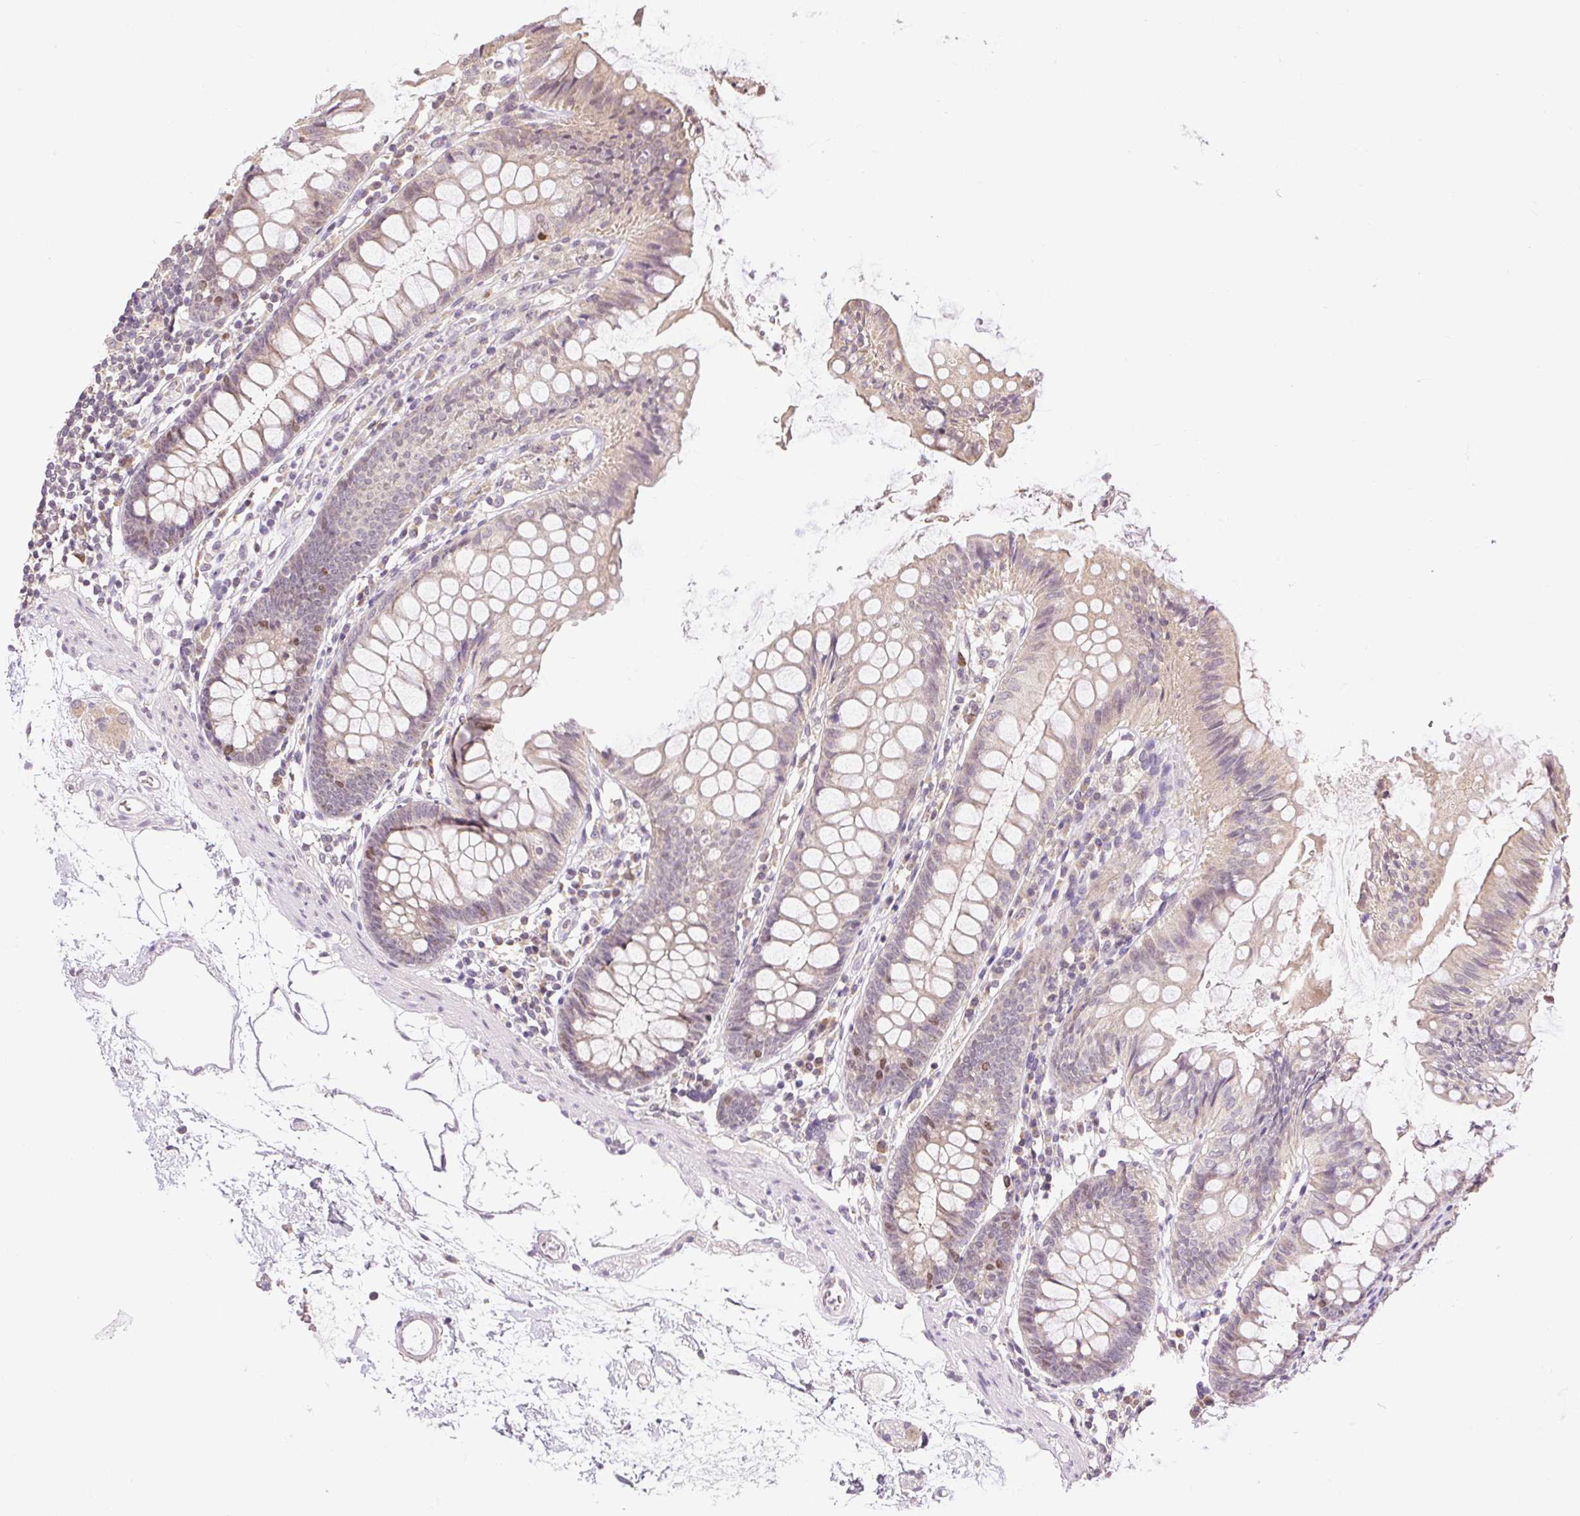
{"staining": {"intensity": "negative", "quantity": "none", "location": "none"}, "tissue": "colon", "cell_type": "Endothelial cells", "image_type": "normal", "snomed": [{"axis": "morphology", "description": "Normal tissue, NOS"}, {"axis": "topography", "description": "Colon"}], "caption": "Immunohistochemistry of unremarkable human colon exhibits no positivity in endothelial cells. The staining was performed using DAB (3,3'-diaminobenzidine) to visualize the protein expression in brown, while the nuclei were stained in blue with hematoxylin (Magnification: 20x).", "gene": "RACGAP1", "patient": {"sex": "female", "age": 84}}